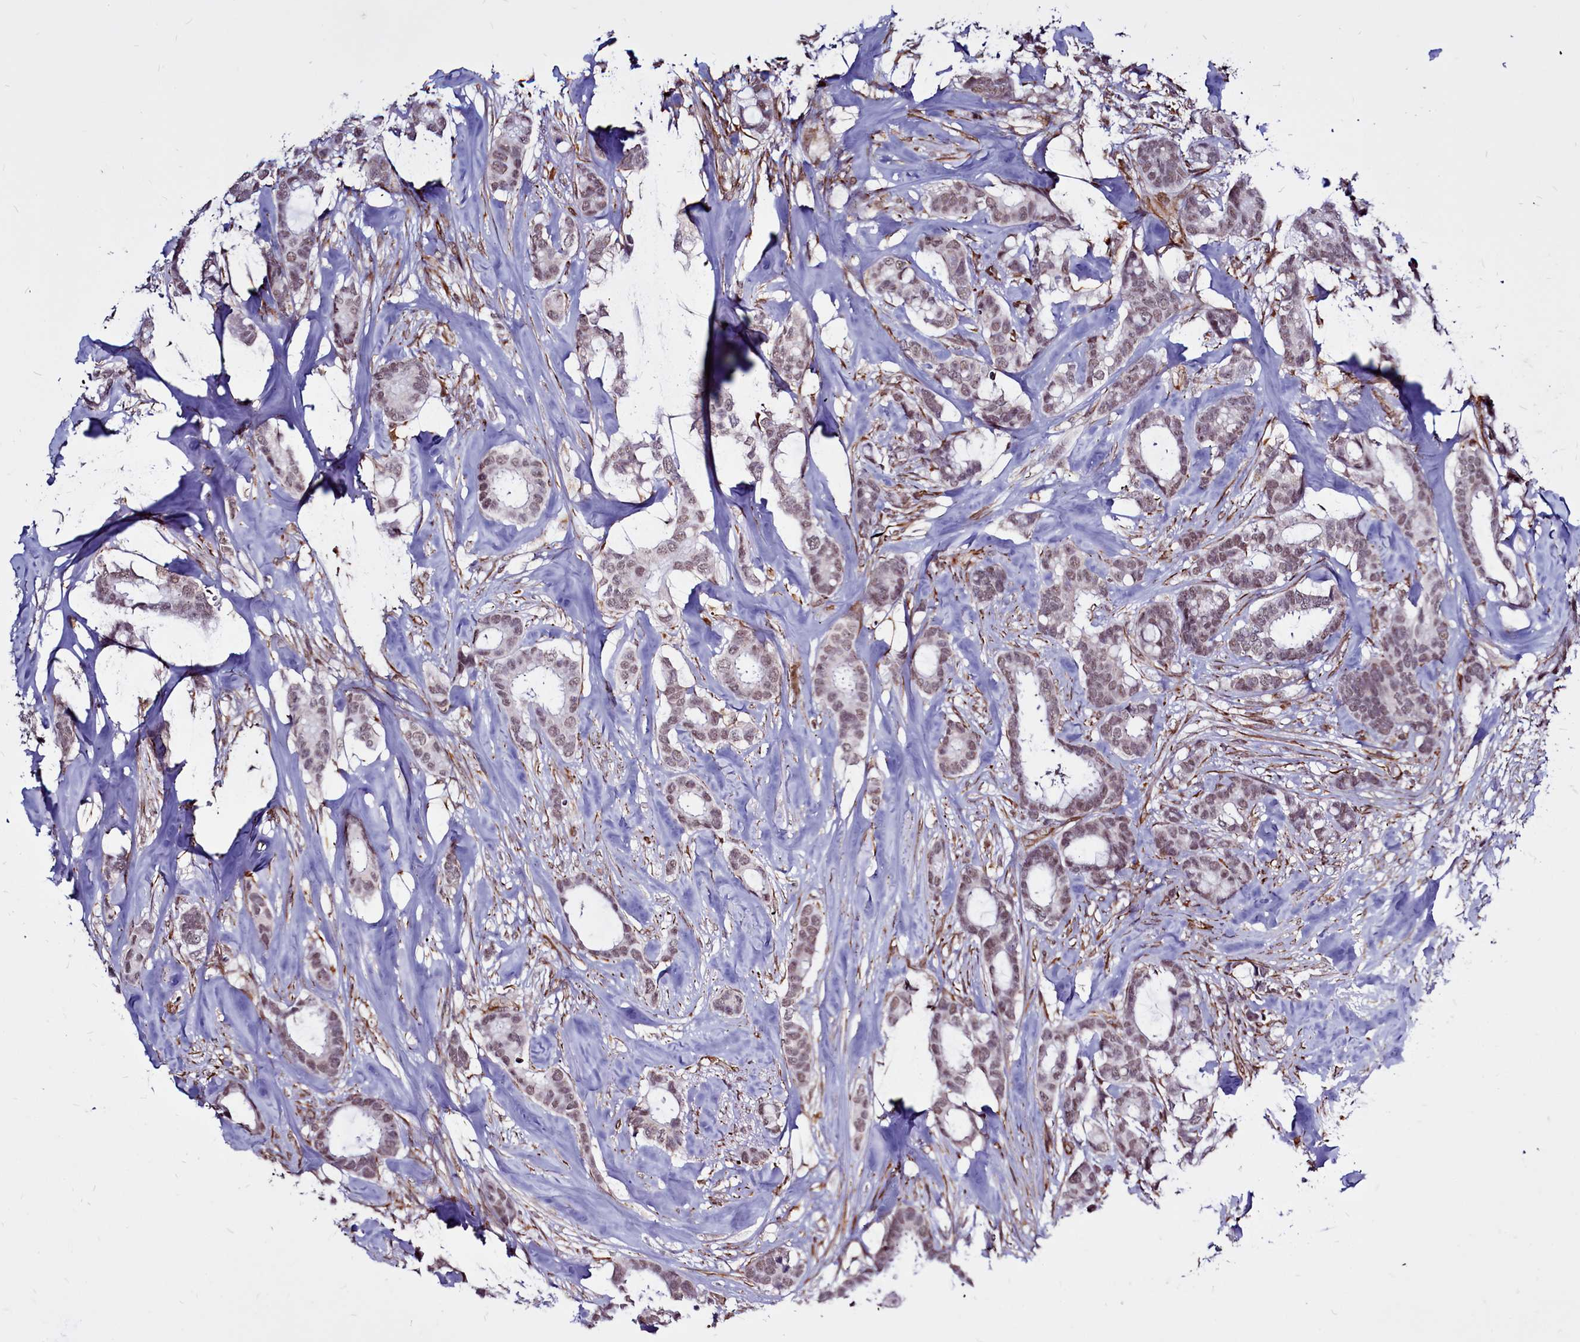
{"staining": {"intensity": "weak", "quantity": ">75%", "location": "nuclear"}, "tissue": "breast cancer", "cell_type": "Tumor cells", "image_type": "cancer", "snomed": [{"axis": "morphology", "description": "Duct carcinoma"}, {"axis": "topography", "description": "Breast"}], "caption": "Human breast cancer (infiltrating ductal carcinoma) stained with a protein marker displays weak staining in tumor cells.", "gene": "CLK3", "patient": {"sex": "female", "age": 87}}